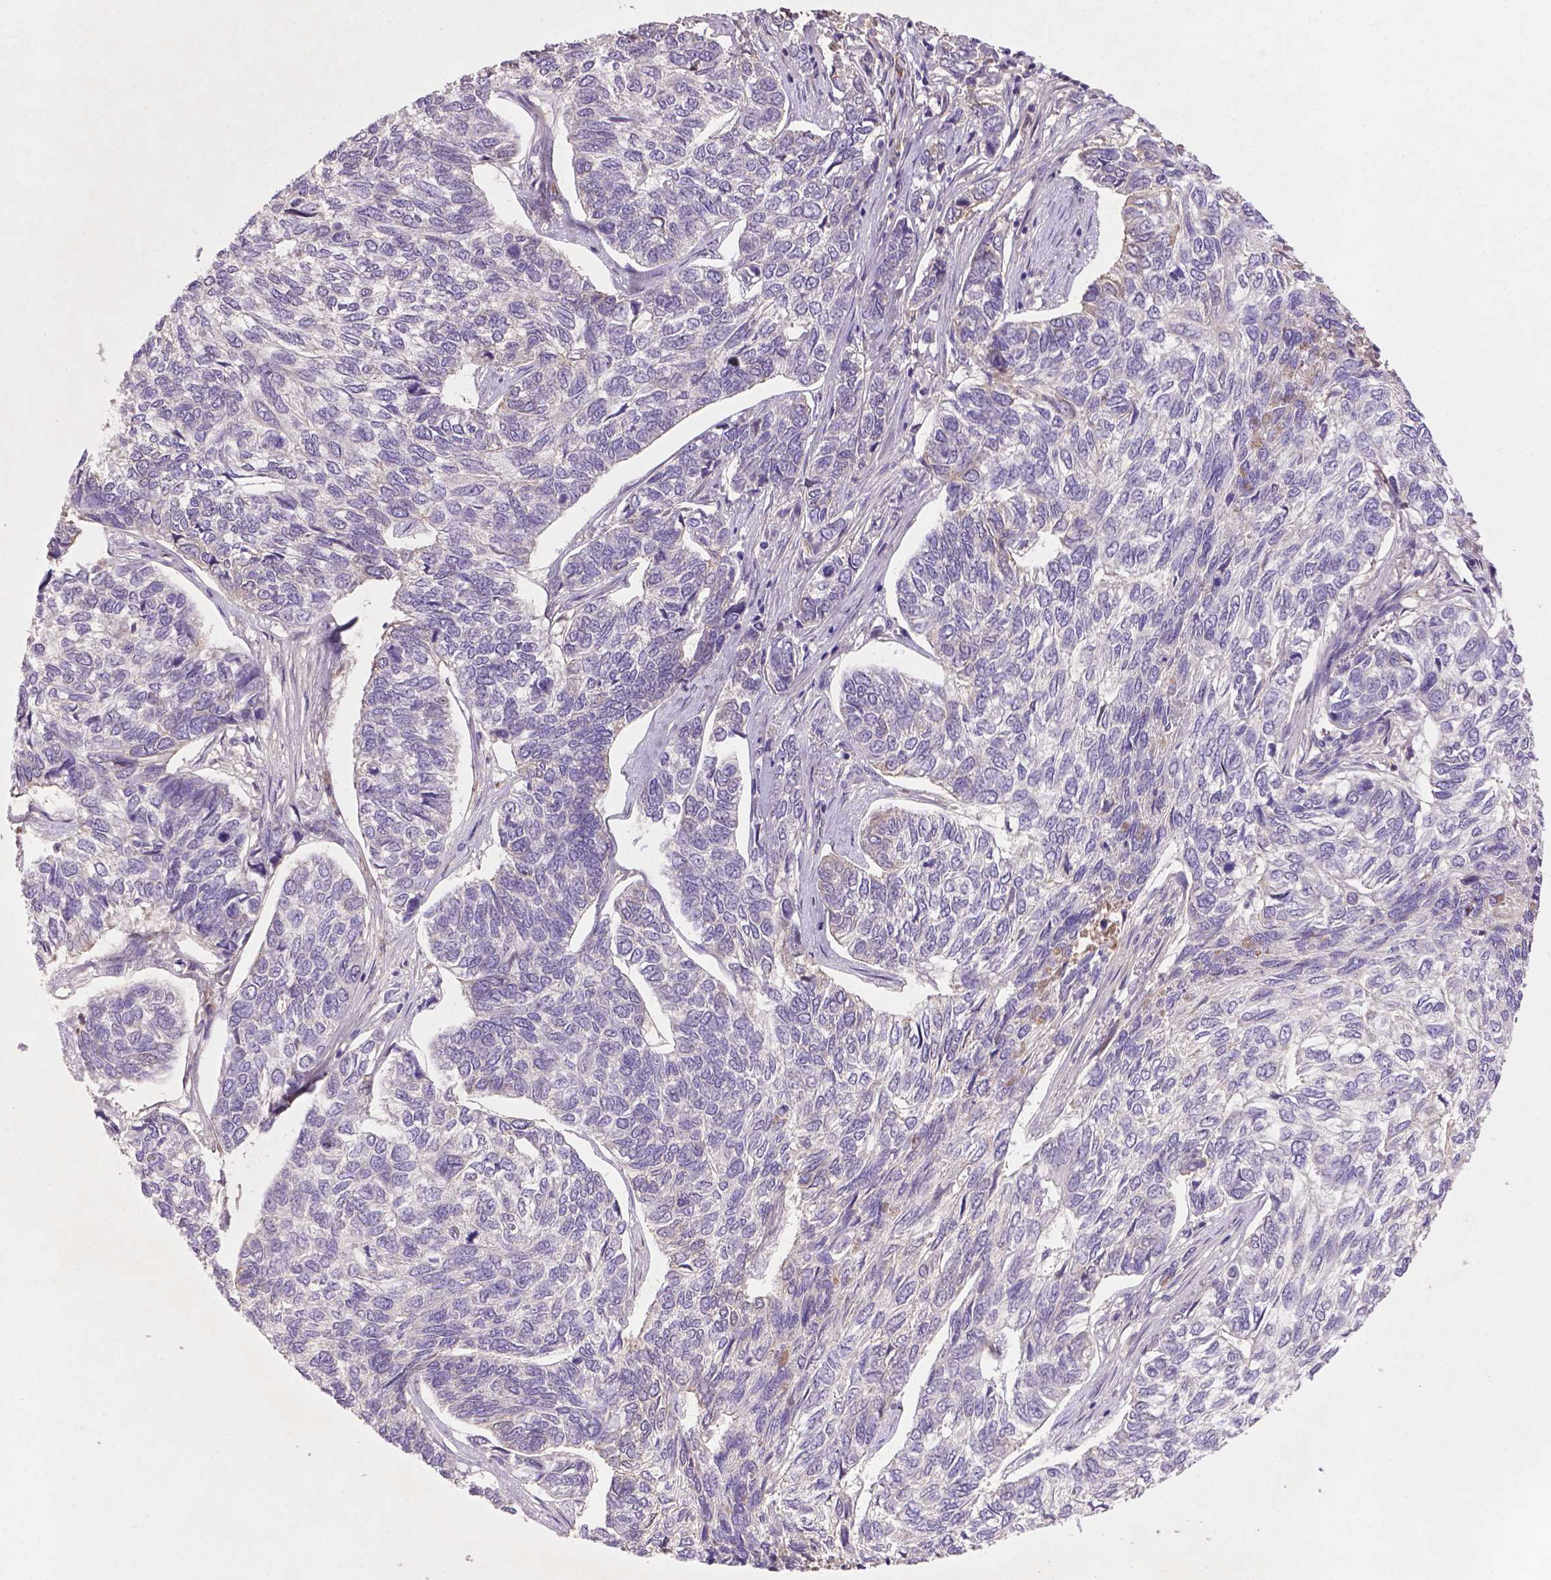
{"staining": {"intensity": "negative", "quantity": "none", "location": "none"}, "tissue": "skin cancer", "cell_type": "Tumor cells", "image_type": "cancer", "snomed": [{"axis": "morphology", "description": "Basal cell carcinoma"}, {"axis": "topography", "description": "Skin"}], "caption": "Immunohistochemistry of human skin cancer (basal cell carcinoma) reveals no staining in tumor cells.", "gene": "SOX17", "patient": {"sex": "female", "age": 65}}